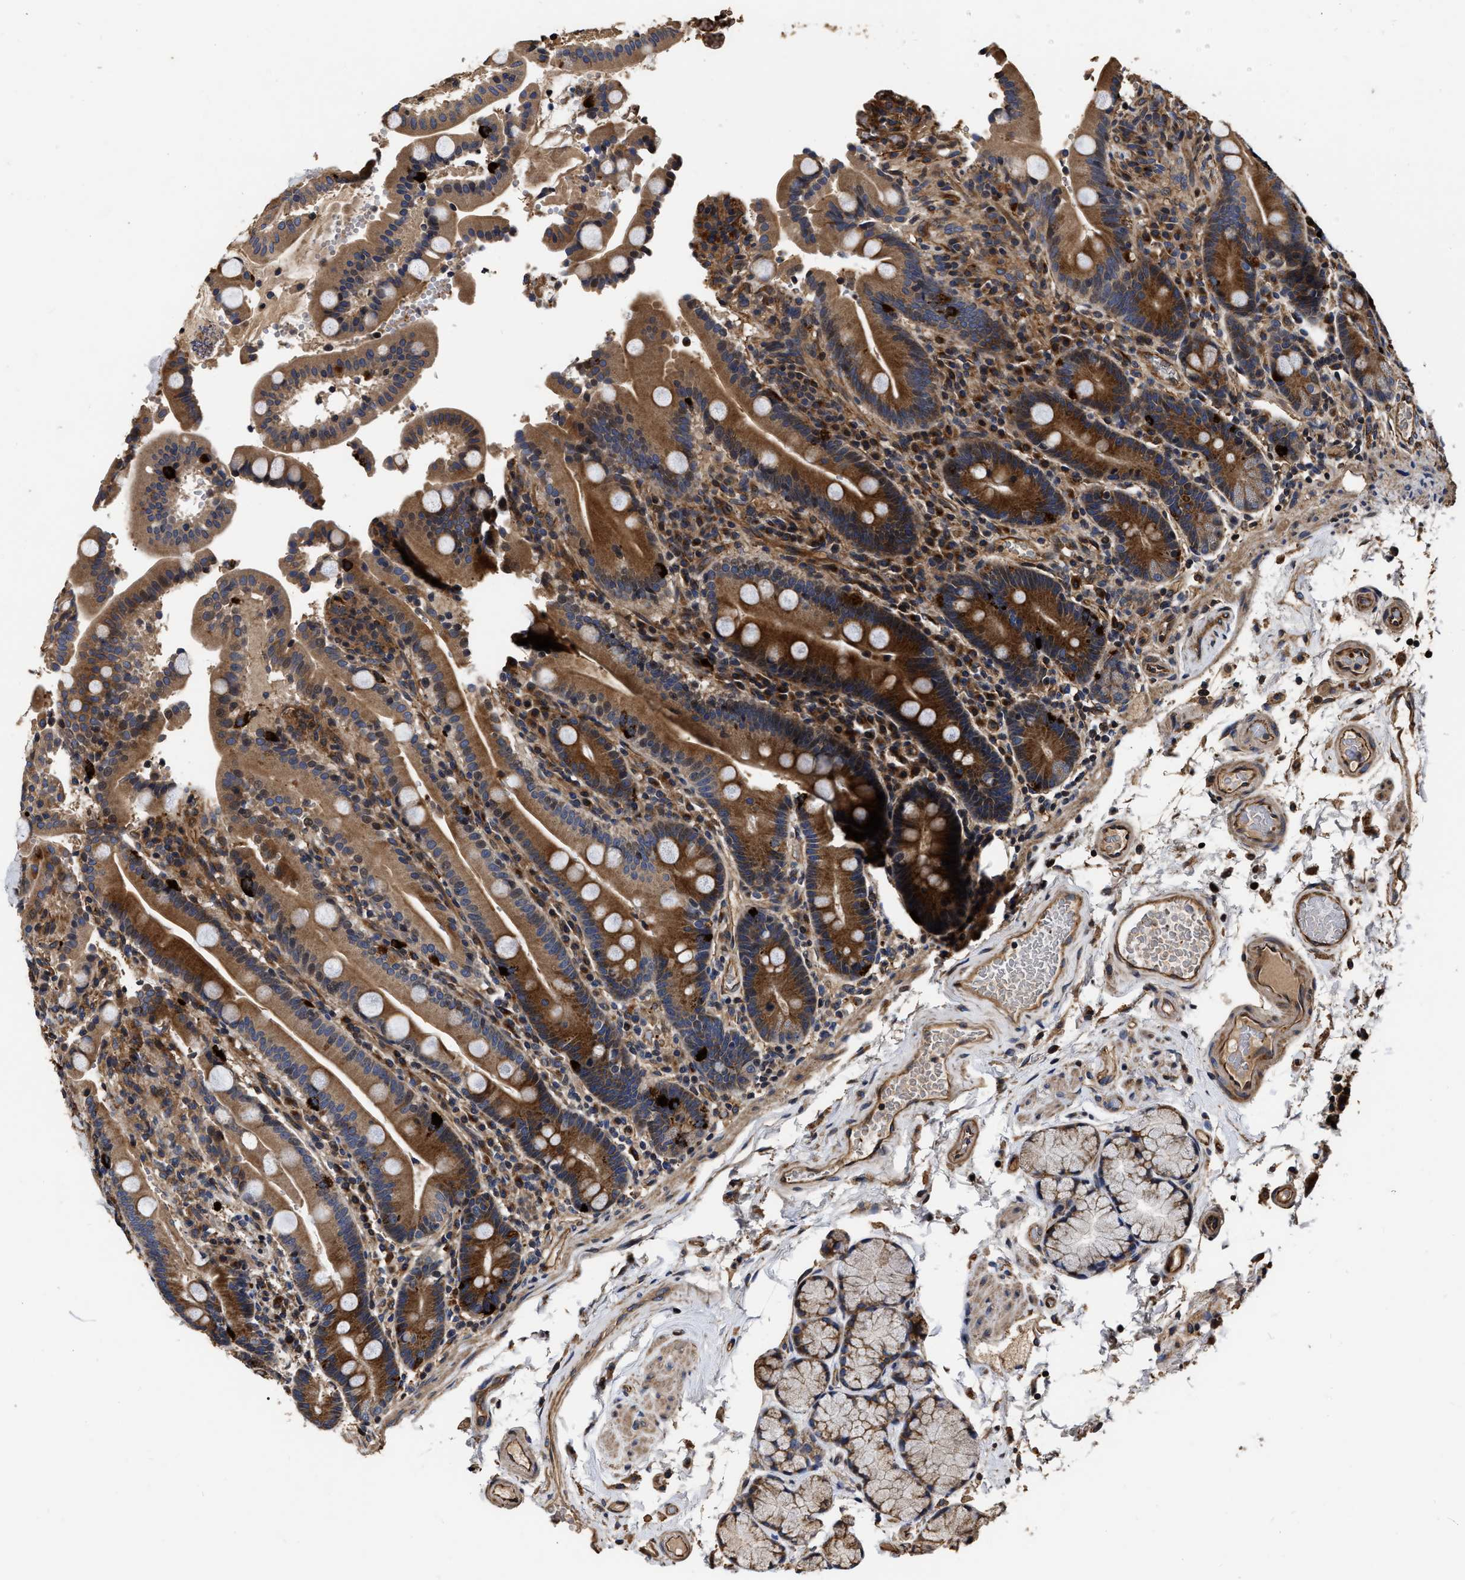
{"staining": {"intensity": "strong", "quantity": ">75%", "location": "cytoplasmic/membranous"}, "tissue": "duodenum", "cell_type": "Glandular cells", "image_type": "normal", "snomed": [{"axis": "morphology", "description": "Normal tissue, NOS"}, {"axis": "topography", "description": "Small intestine, NOS"}], "caption": "Normal duodenum exhibits strong cytoplasmic/membranous expression in about >75% of glandular cells, visualized by immunohistochemistry. (DAB (3,3'-diaminobenzidine) IHC, brown staining for protein, blue staining for nuclei).", "gene": "ABCG8", "patient": {"sex": "female", "age": 71}}